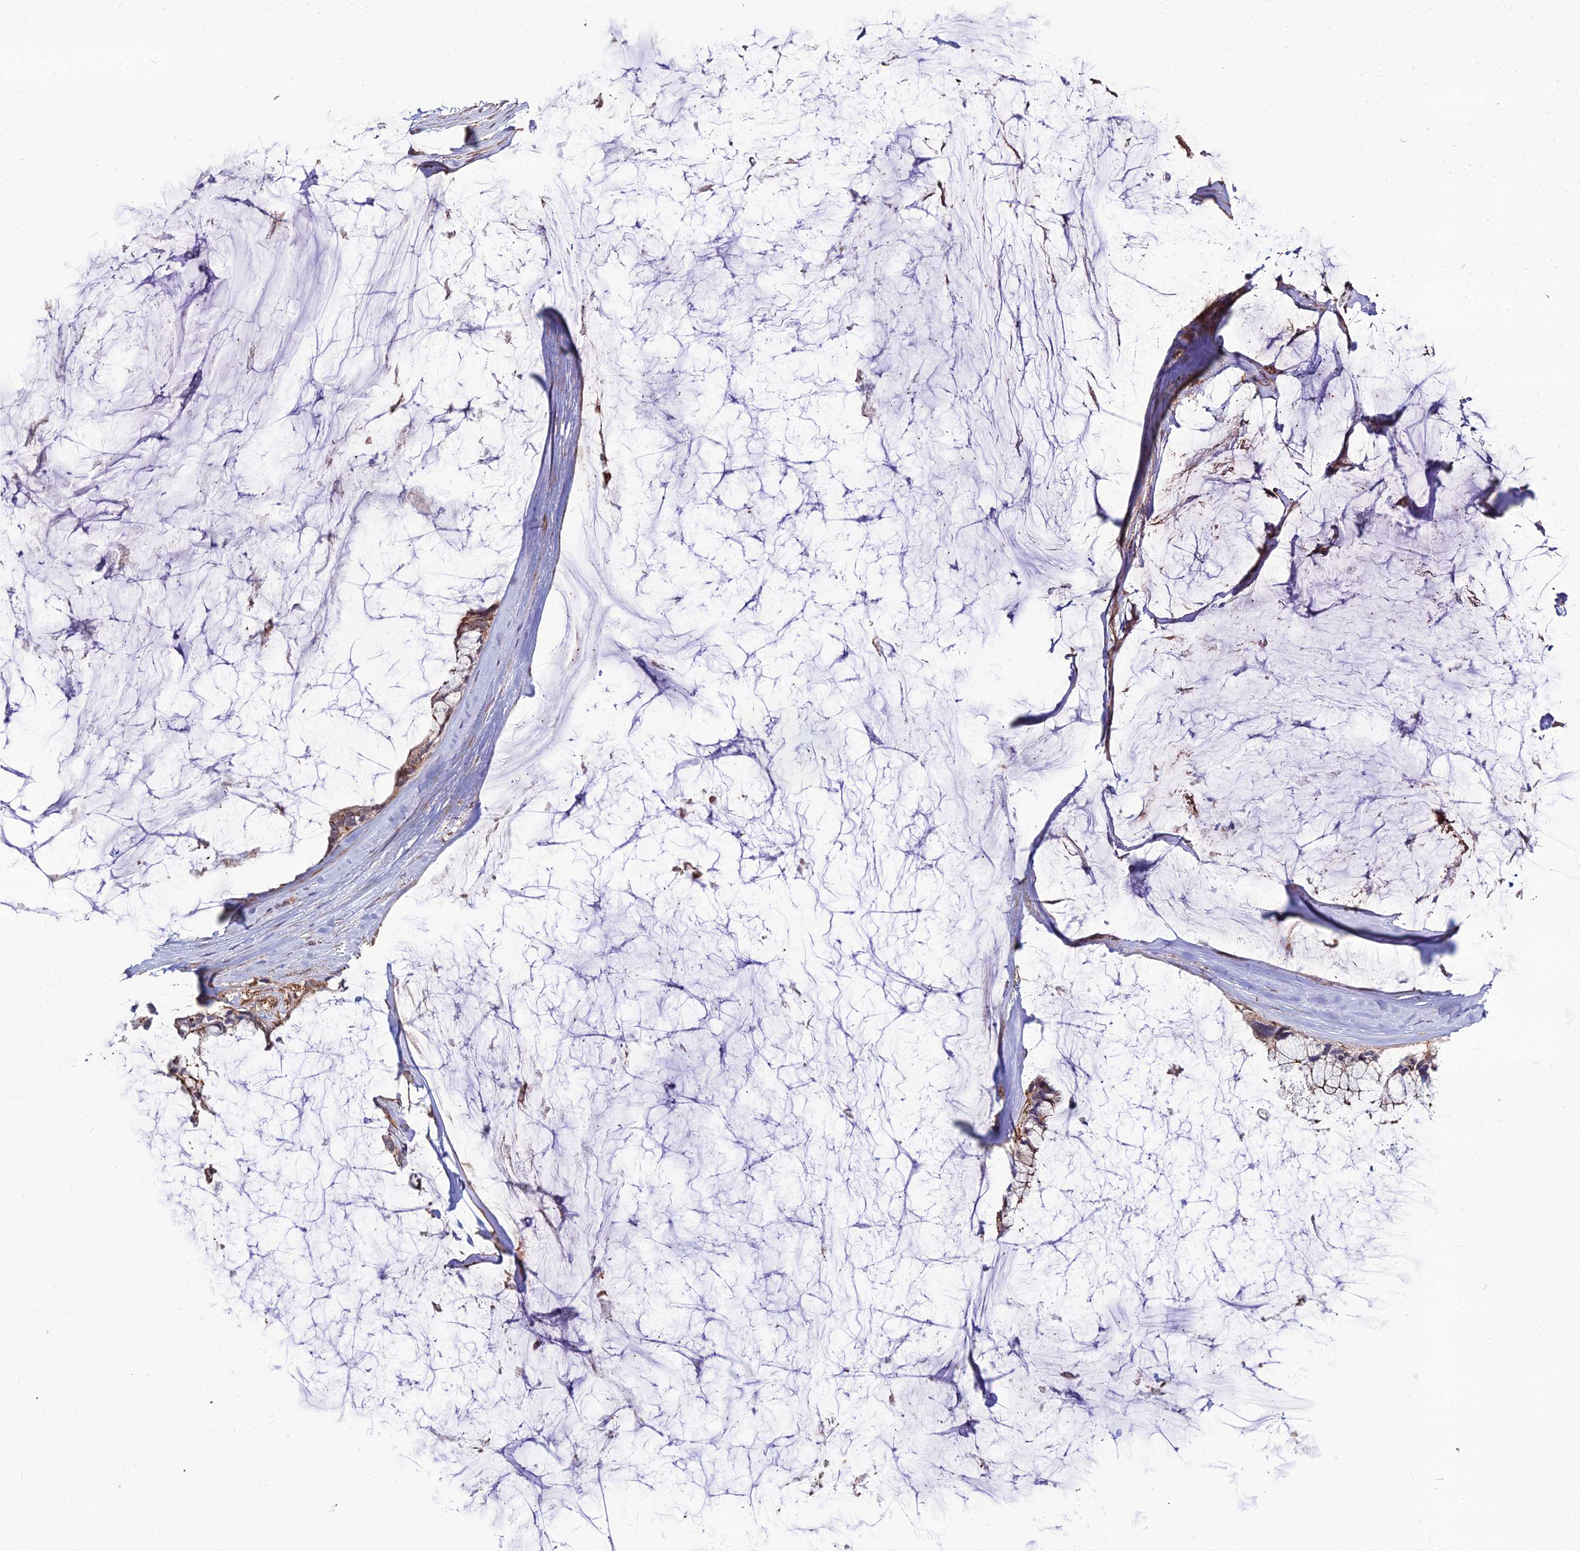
{"staining": {"intensity": "moderate", "quantity": "<25%", "location": "cytoplasmic/membranous"}, "tissue": "ovarian cancer", "cell_type": "Tumor cells", "image_type": "cancer", "snomed": [{"axis": "morphology", "description": "Cystadenocarcinoma, mucinous, NOS"}, {"axis": "topography", "description": "Ovary"}], "caption": "A brown stain highlights moderate cytoplasmic/membranous positivity of a protein in human ovarian mucinous cystadenocarcinoma tumor cells.", "gene": "TSPYL2", "patient": {"sex": "female", "age": 39}}